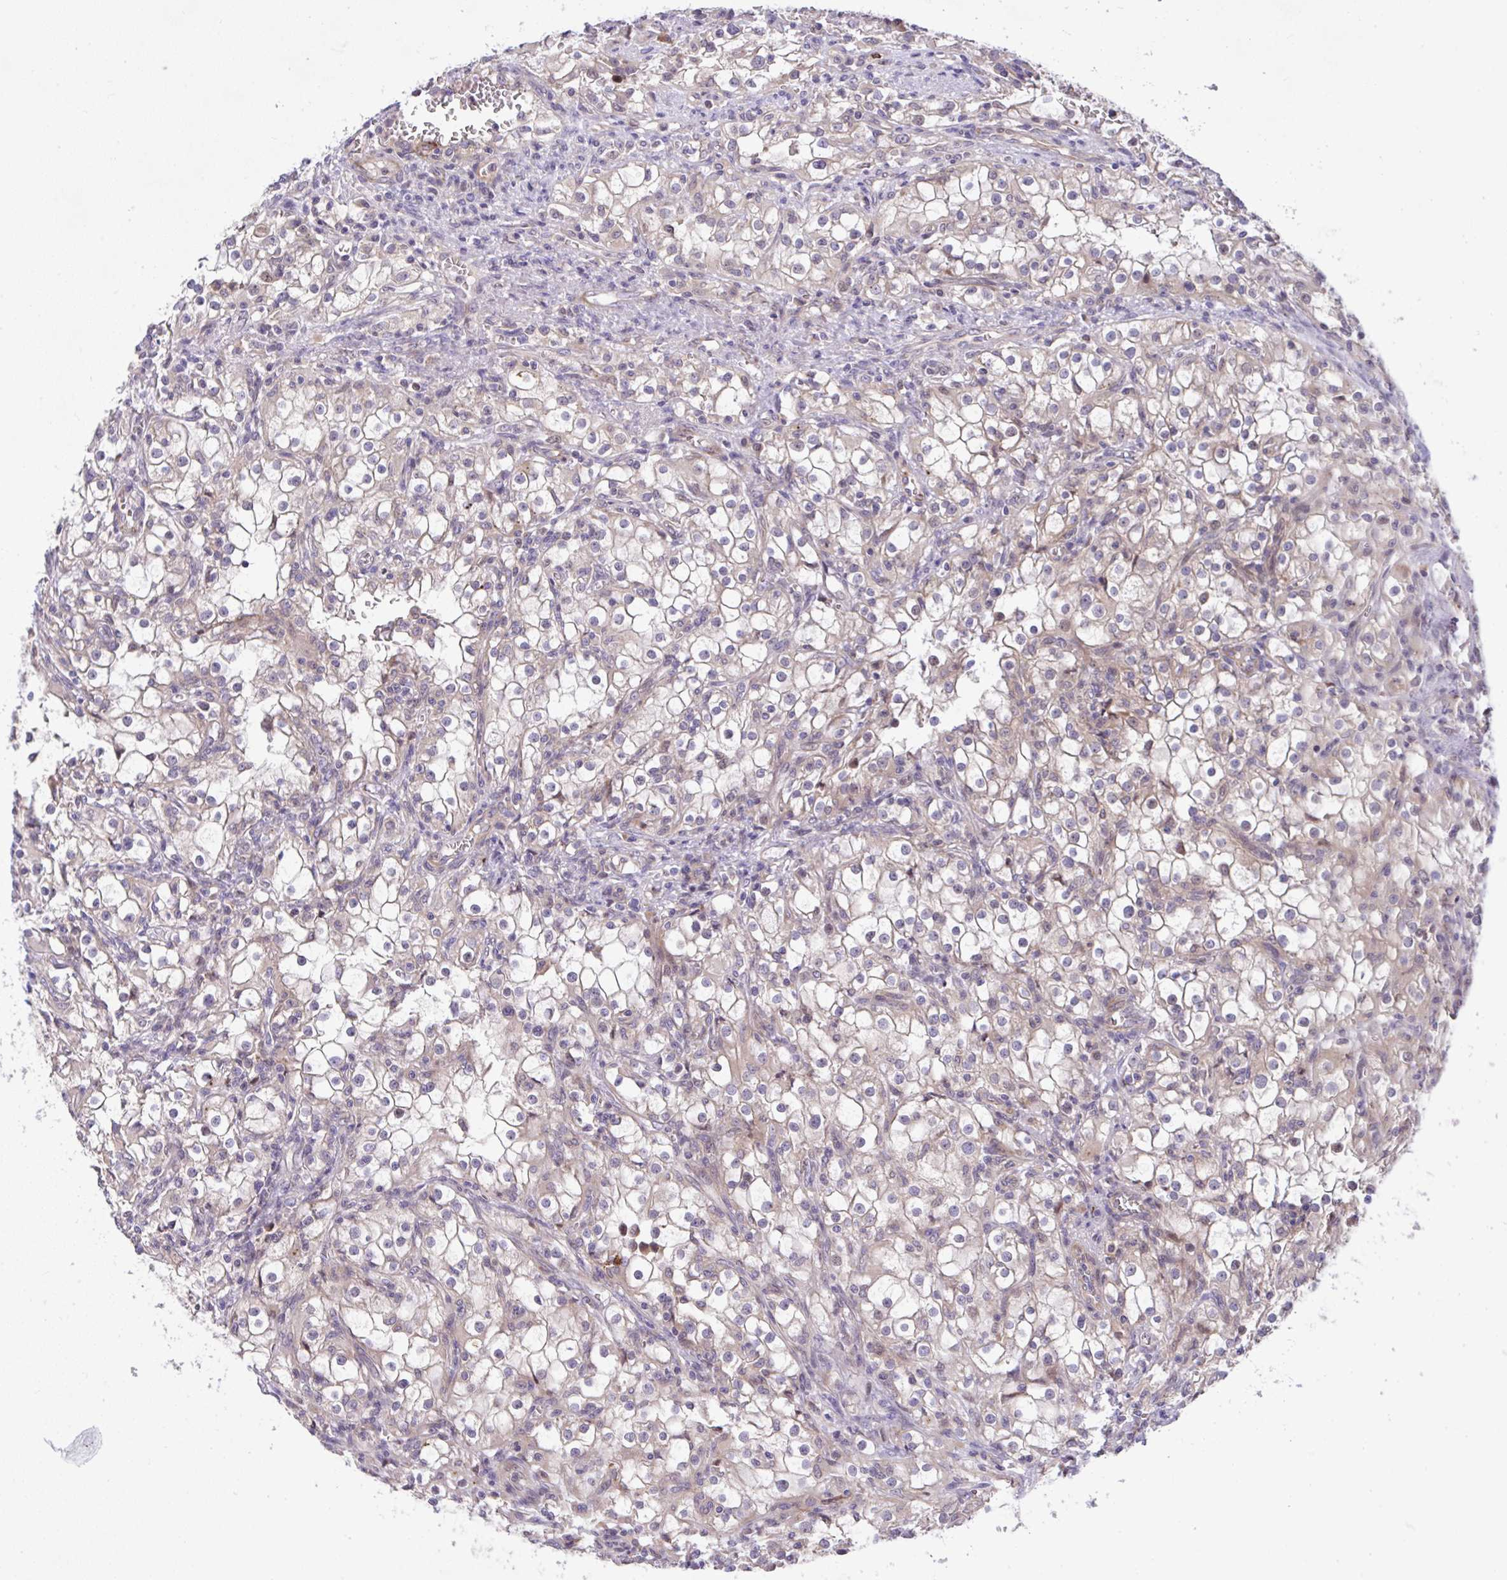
{"staining": {"intensity": "weak", "quantity": "<25%", "location": "cytoplasmic/membranous"}, "tissue": "renal cancer", "cell_type": "Tumor cells", "image_type": "cancer", "snomed": [{"axis": "morphology", "description": "Adenocarcinoma, NOS"}, {"axis": "topography", "description": "Kidney"}], "caption": "The histopathology image shows no significant staining in tumor cells of renal cancer.", "gene": "CHIA", "patient": {"sex": "female", "age": 74}}